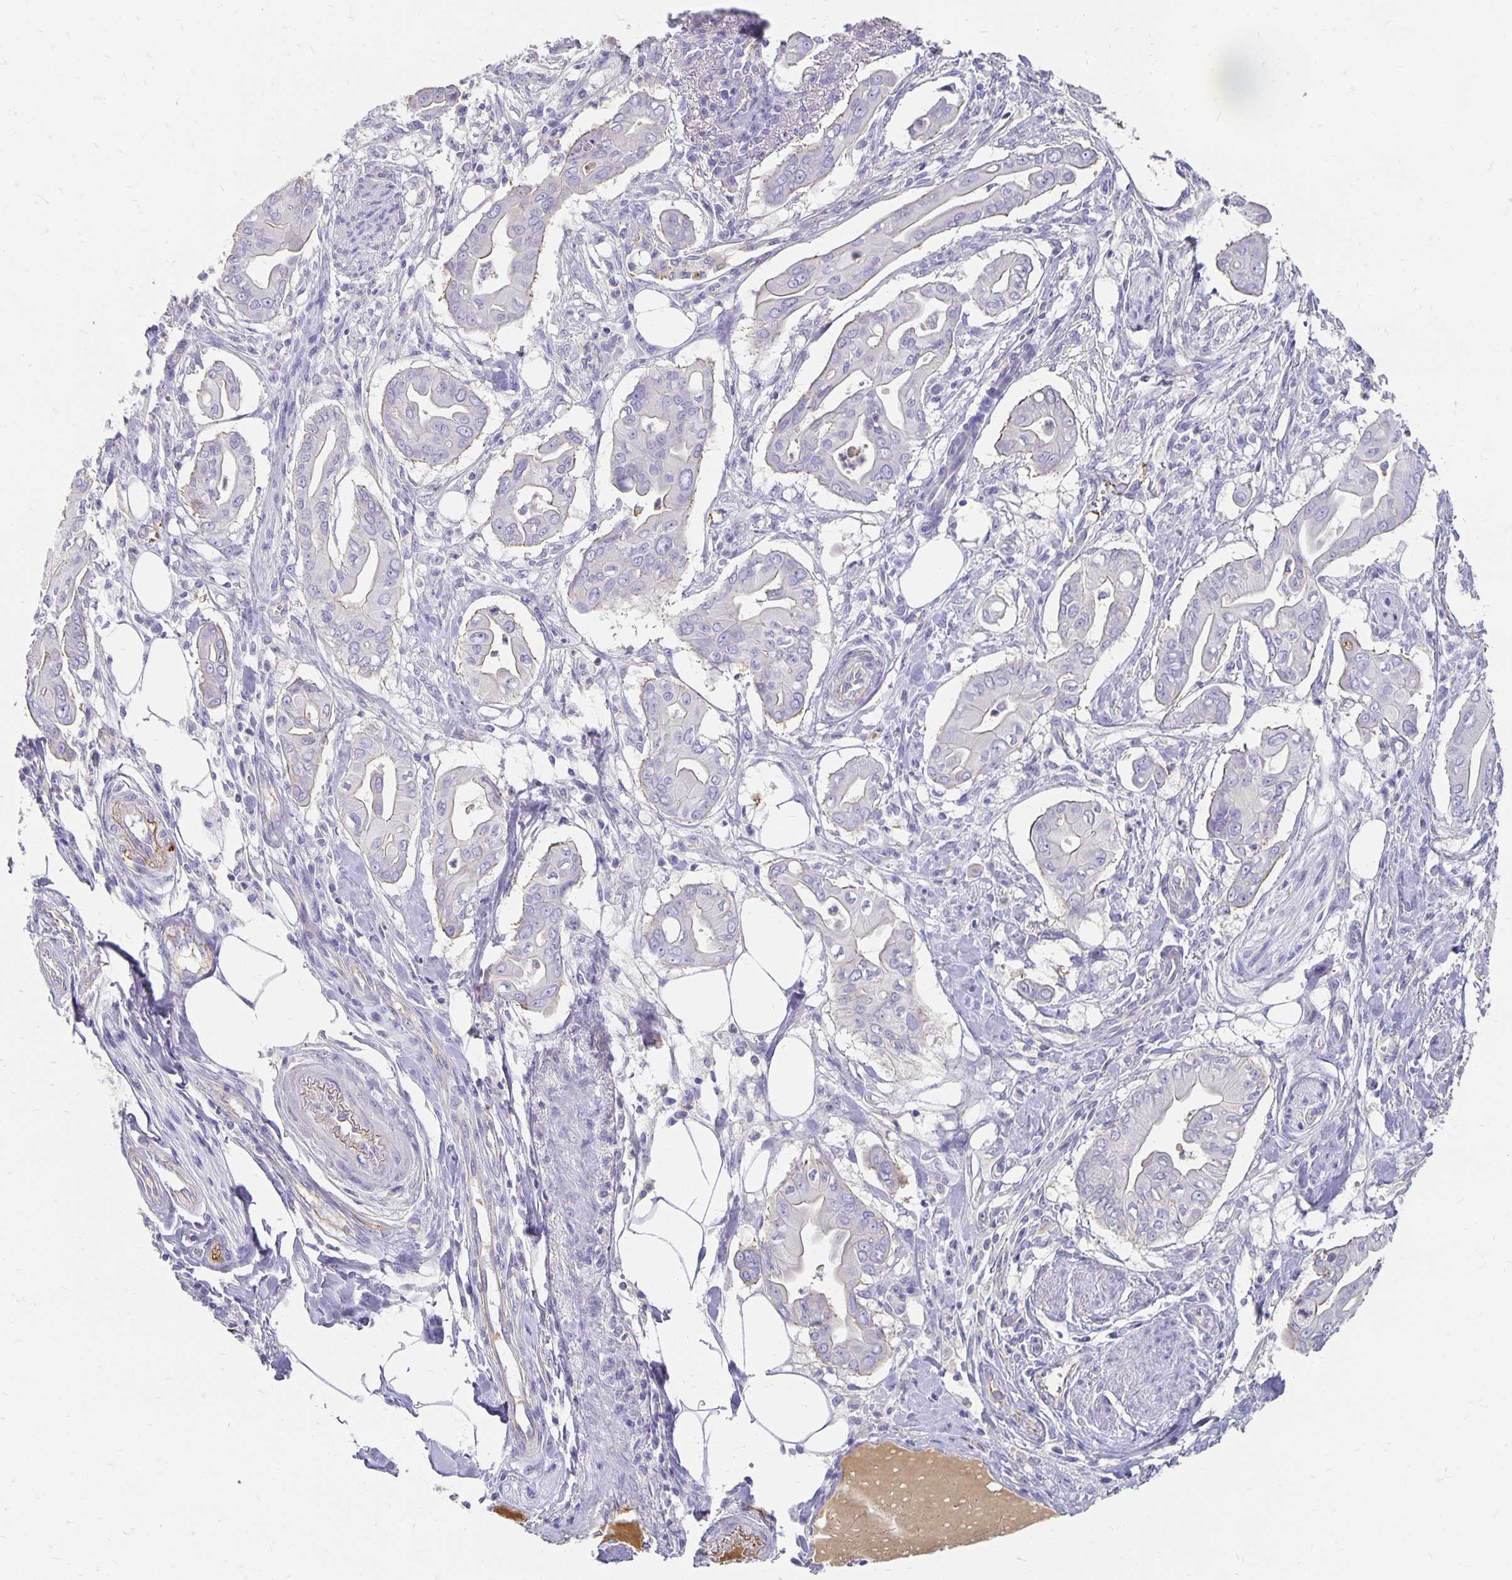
{"staining": {"intensity": "weak", "quantity": "<25%", "location": "cytoplasmic/membranous"}, "tissue": "pancreatic cancer", "cell_type": "Tumor cells", "image_type": "cancer", "snomed": [{"axis": "morphology", "description": "Adenocarcinoma, NOS"}, {"axis": "topography", "description": "Pancreas"}], "caption": "Tumor cells are negative for brown protein staining in pancreatic cancer (adenocarcinoma).", "gene": "APOB", "patient": {"sex": "male", "age": 71}}